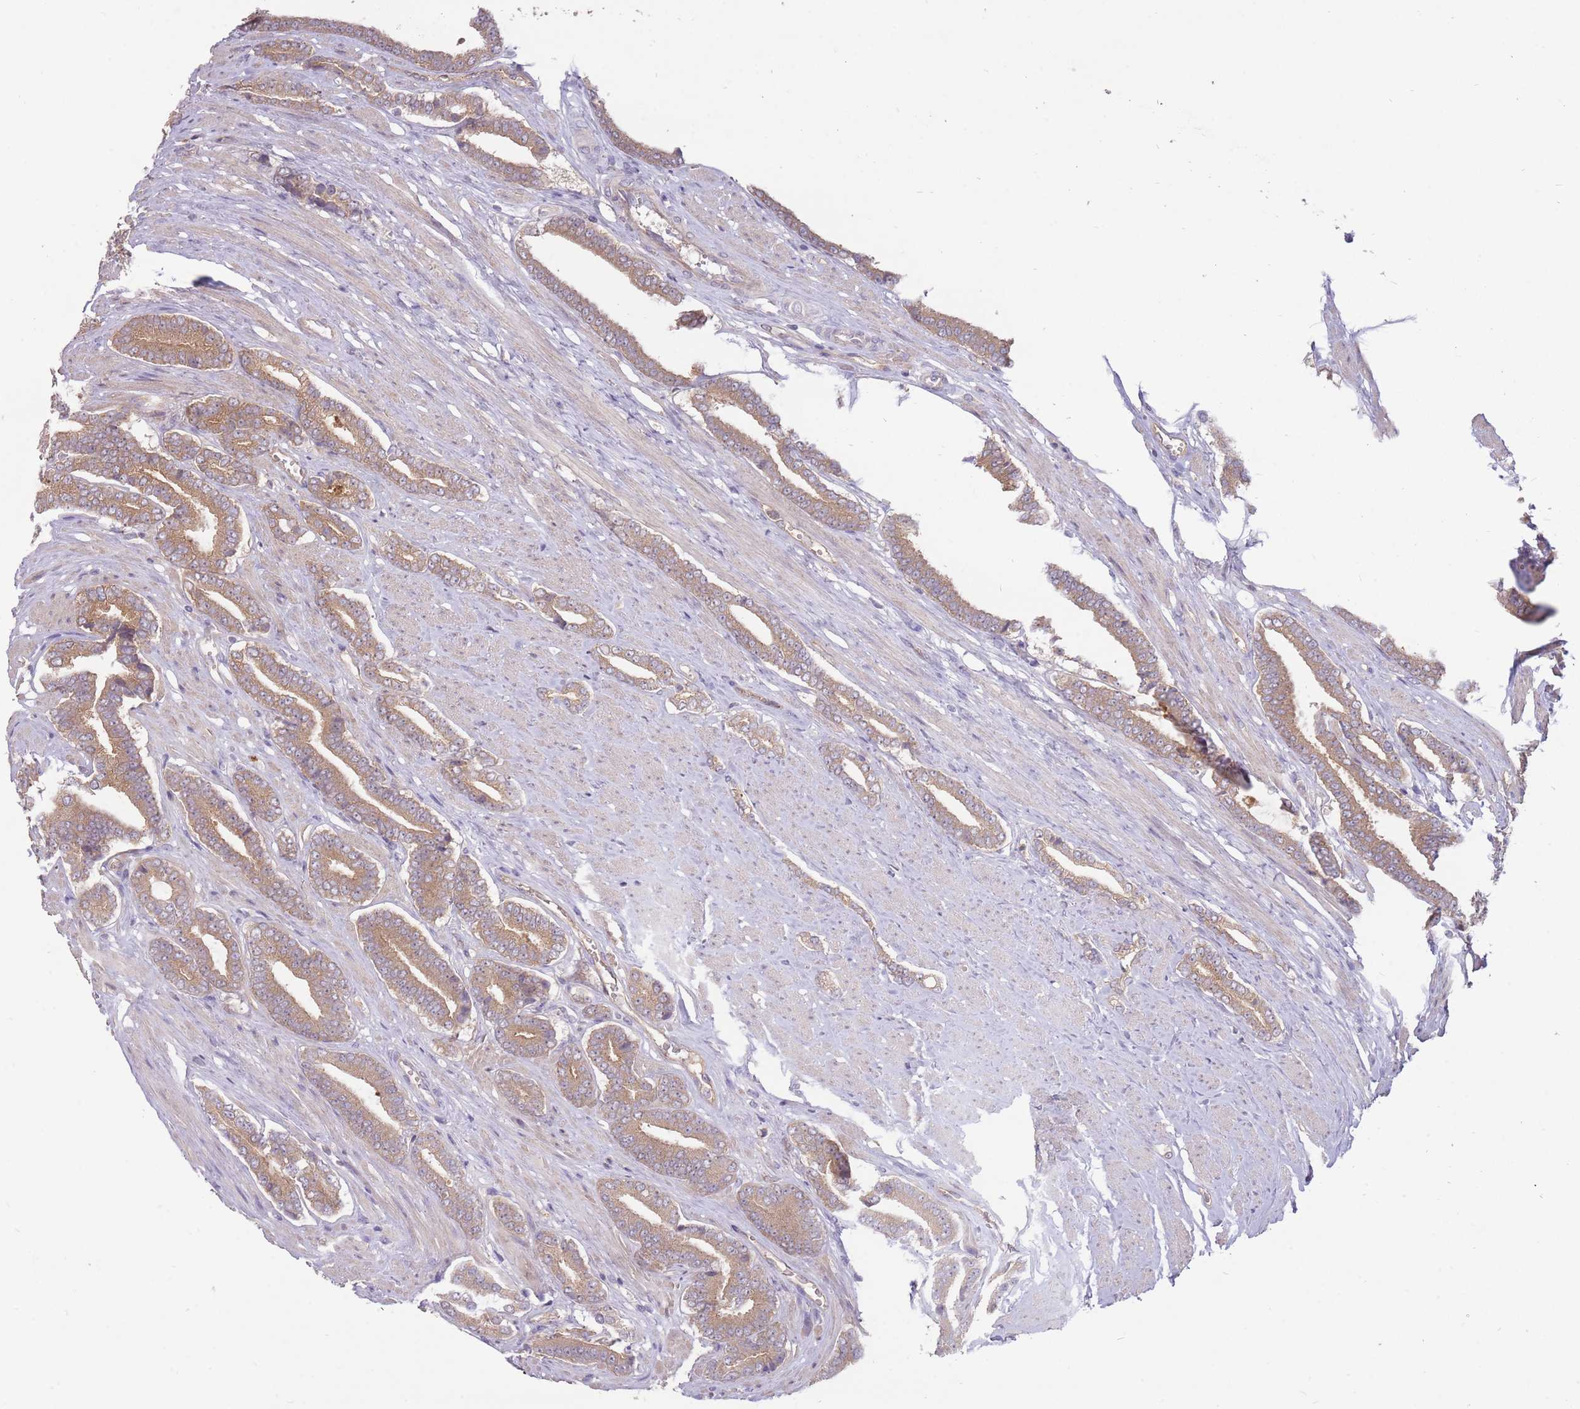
{"staining": {"intensity": "moderate", "quantity": ">75%", "location": "cytoplasmic/membranous"}, "tissue": "prostate cancer", "cell_type": "Tumor cells", "image_type": "cancer", "snomed": [{"axis": "morphology", "description": "Adenocarcinoma, NOS"}, {"axis": "topography", "description": "Prostate and seminal vesicle, NOS"}], "caption": "Tumor cells reveal moderate cytoplasmic/membranous expression in approximately >75% of cells in prostate cancer. (brown staining indicates protein expression, while blue staining denotes nuclei).", "gene": "LRATD2", "patient": {"sex": "male", "age": 76}}